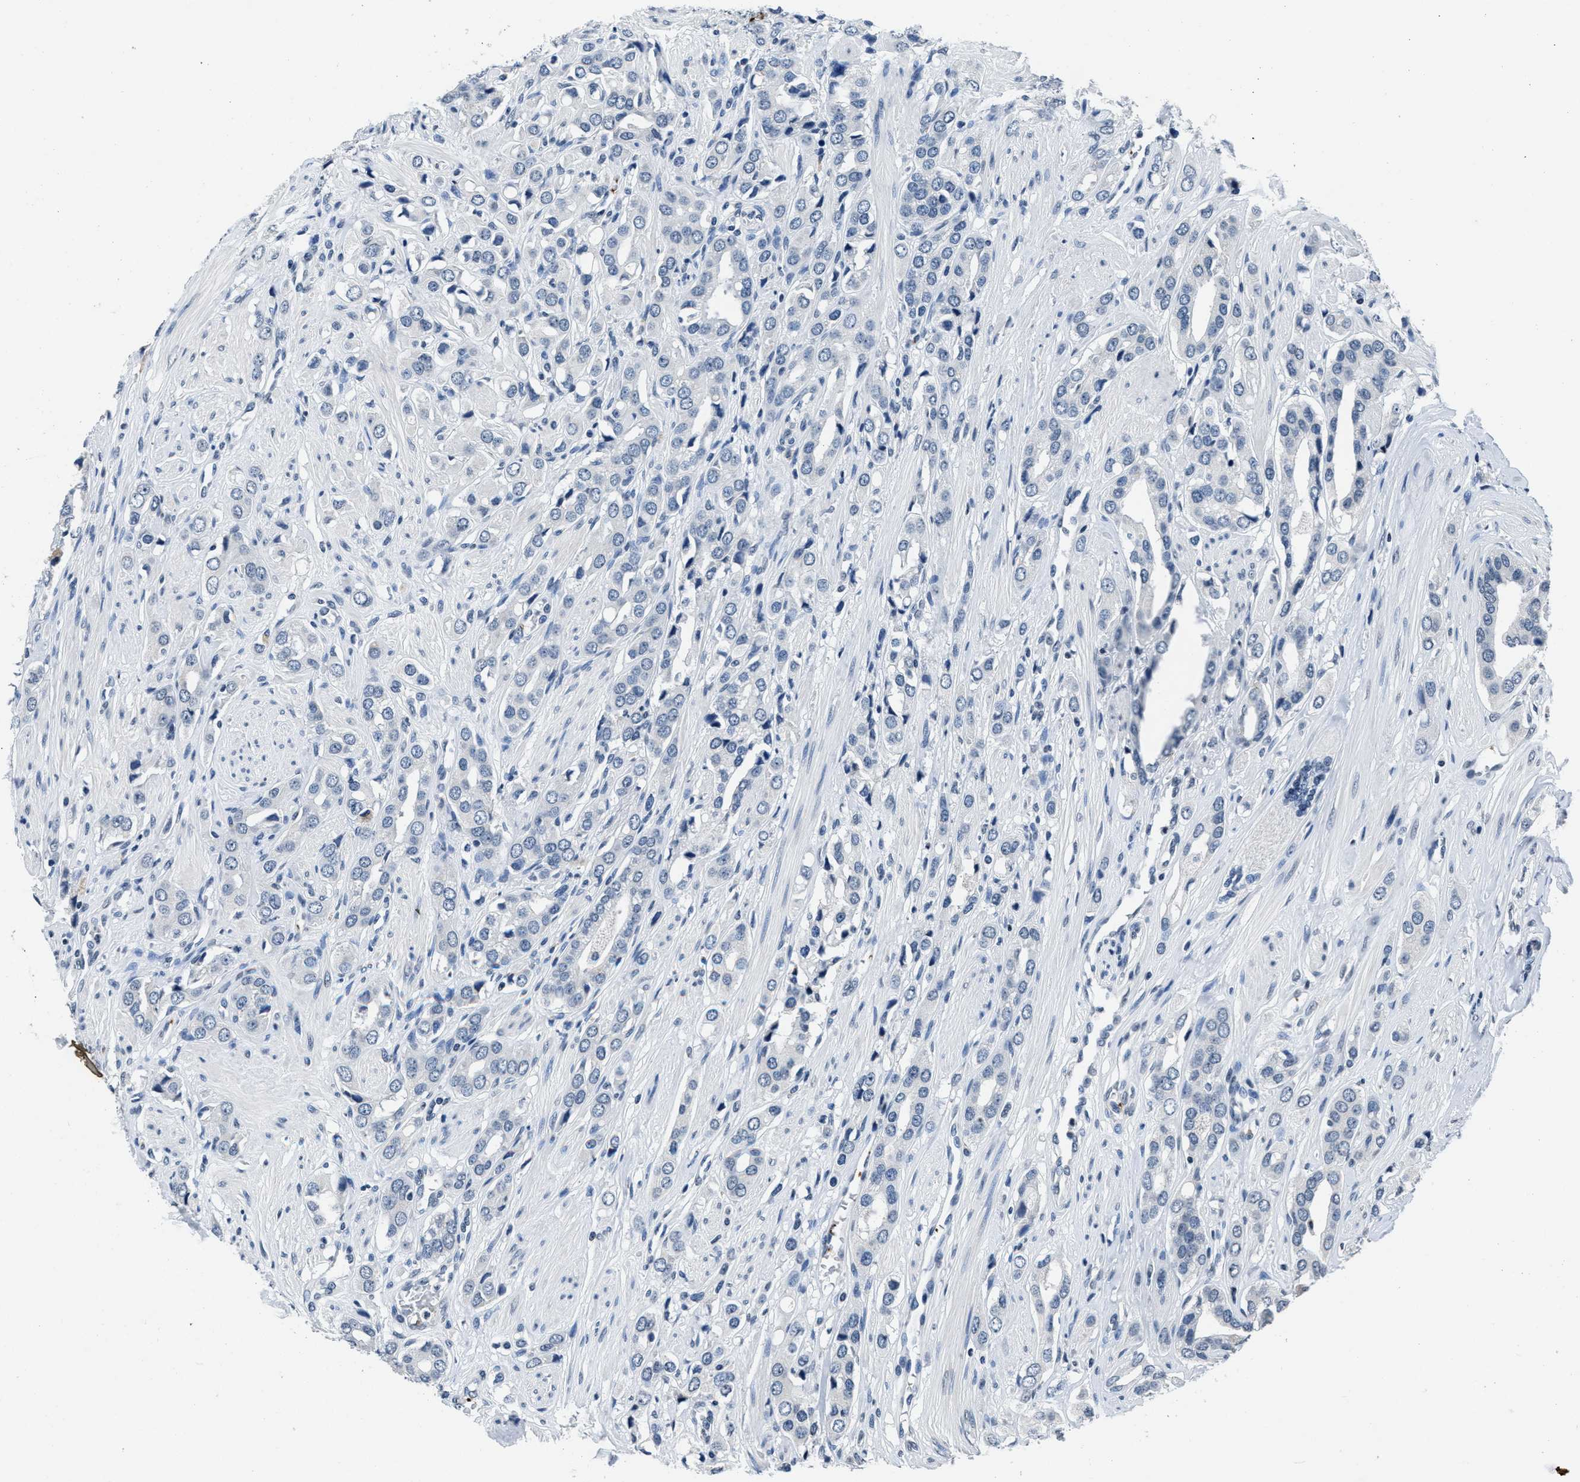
{"staining": {"intensity": "negative", "quantity": "none", "location": "none"}, "tissue": "prostate cancer", "cell_type": "Tumor cells", "image_type": "cancer", "snomed": [{"axis": "morphology", "description": "Adenocarcinoma, High grade"}, {"axis": "topography", "description": "Prostate"}], "caption": "A high-resolution photomicrograph shows immunohistochemistry (IHC) staining of prostate high-grade adenocarcinoma, which shows no significant staining in tumor cells. (DAB (3,3'-diaminobenzidine) IHC with hematoxylin counter stain).", "gene": "ITGA2B", "patient": {"sex": "male", "age": 52}}